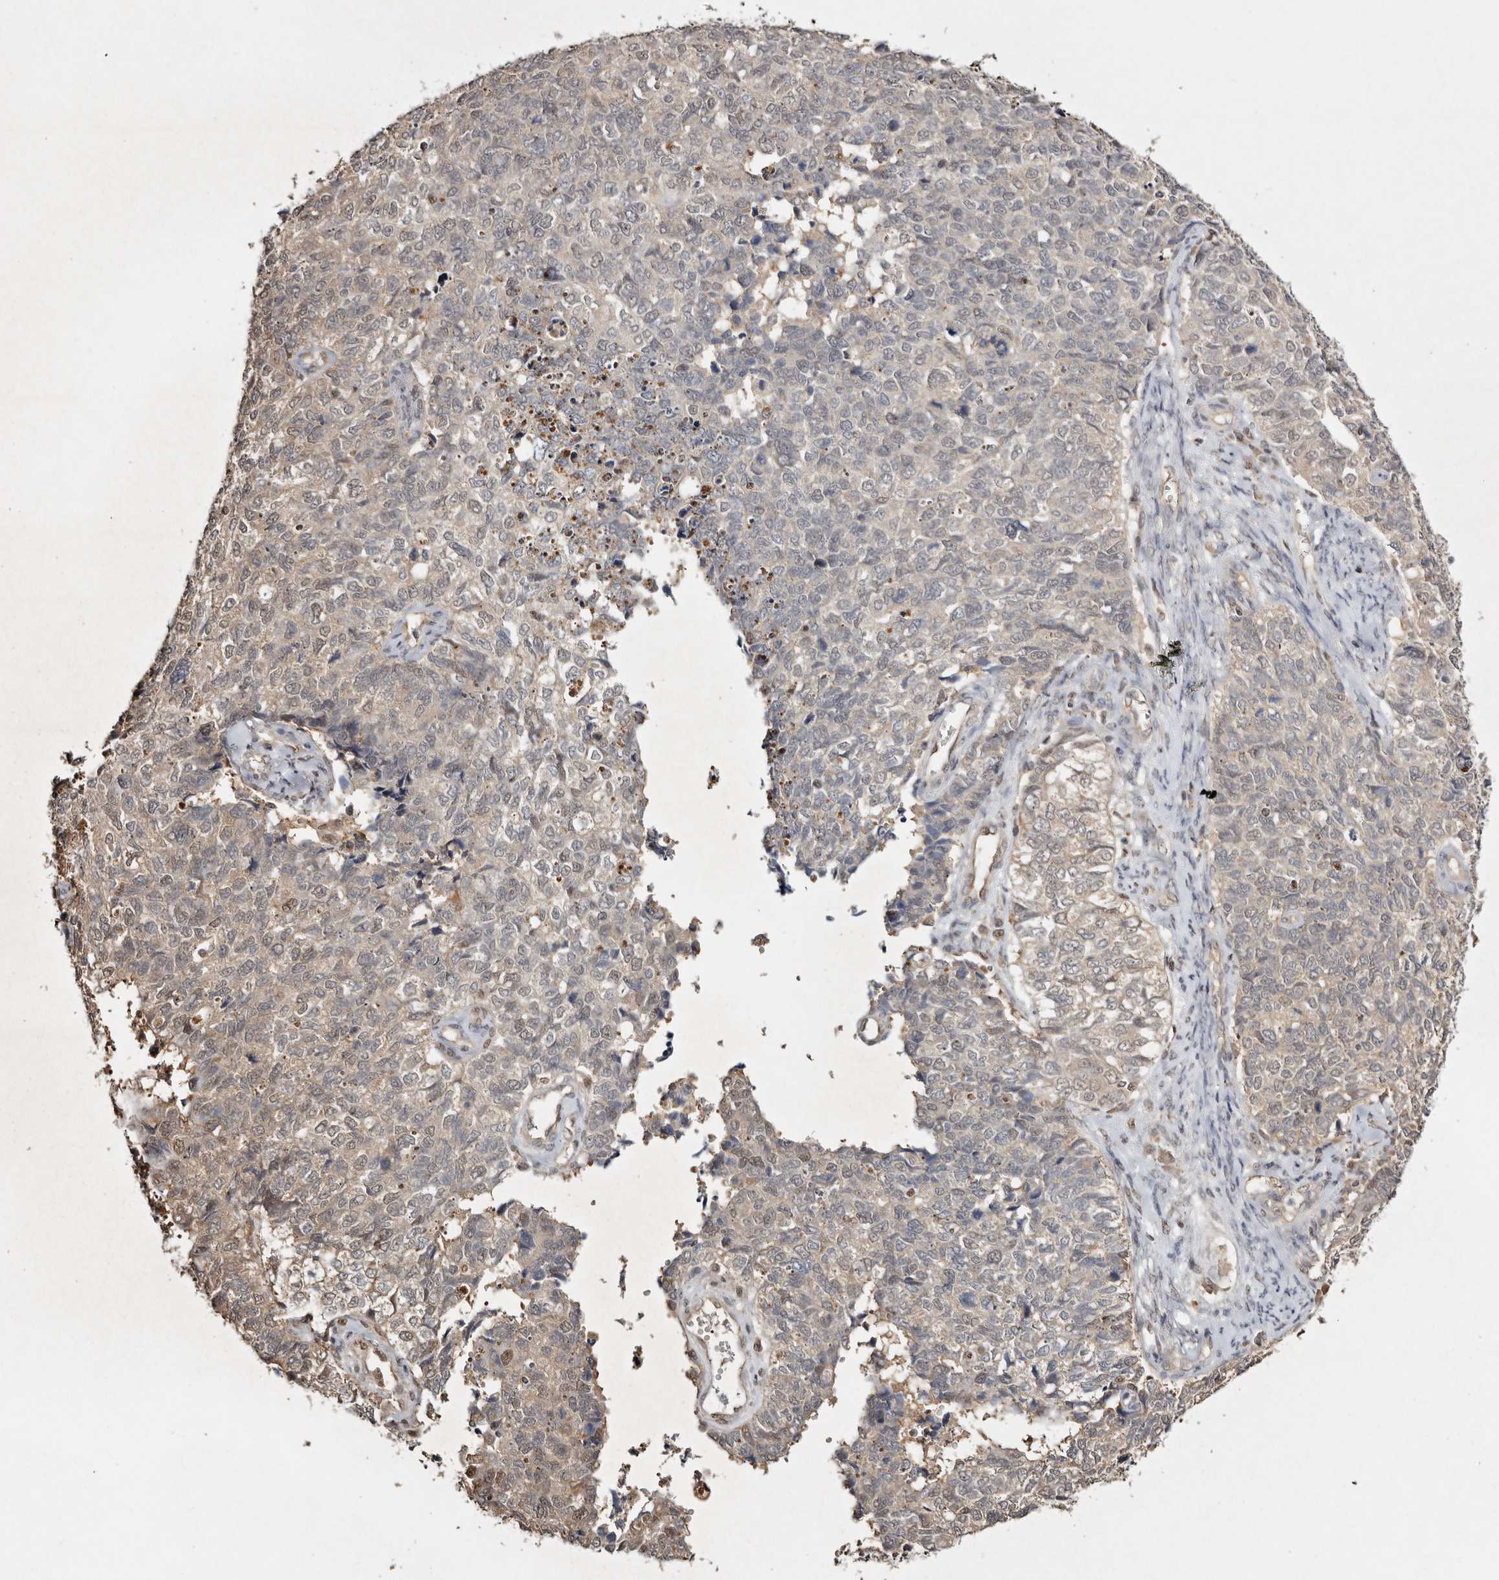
{"staining": {"intensity": "weak", "quantity": "25%-75%", "location": "cytoplasmic/membranous,nuclear"}, "tissue": "cervical cancer", "cell_type": "Tumor cells", "image_type": "cancer", "snomed": [{"axis": "morphology", "description": "Squamous cell carcinoma, NOS"}, {"axis": "topography", "description": "Cervix"}], "caption": "There is low levels of weak cytoplasmic/membranous and nuclear positivity in tumor cells of cervical cancer, as demonstrated by immunohistochemical staining (brown color).", "gene": "PSMA5", "patient": {"sex": "female", "age": 63}}